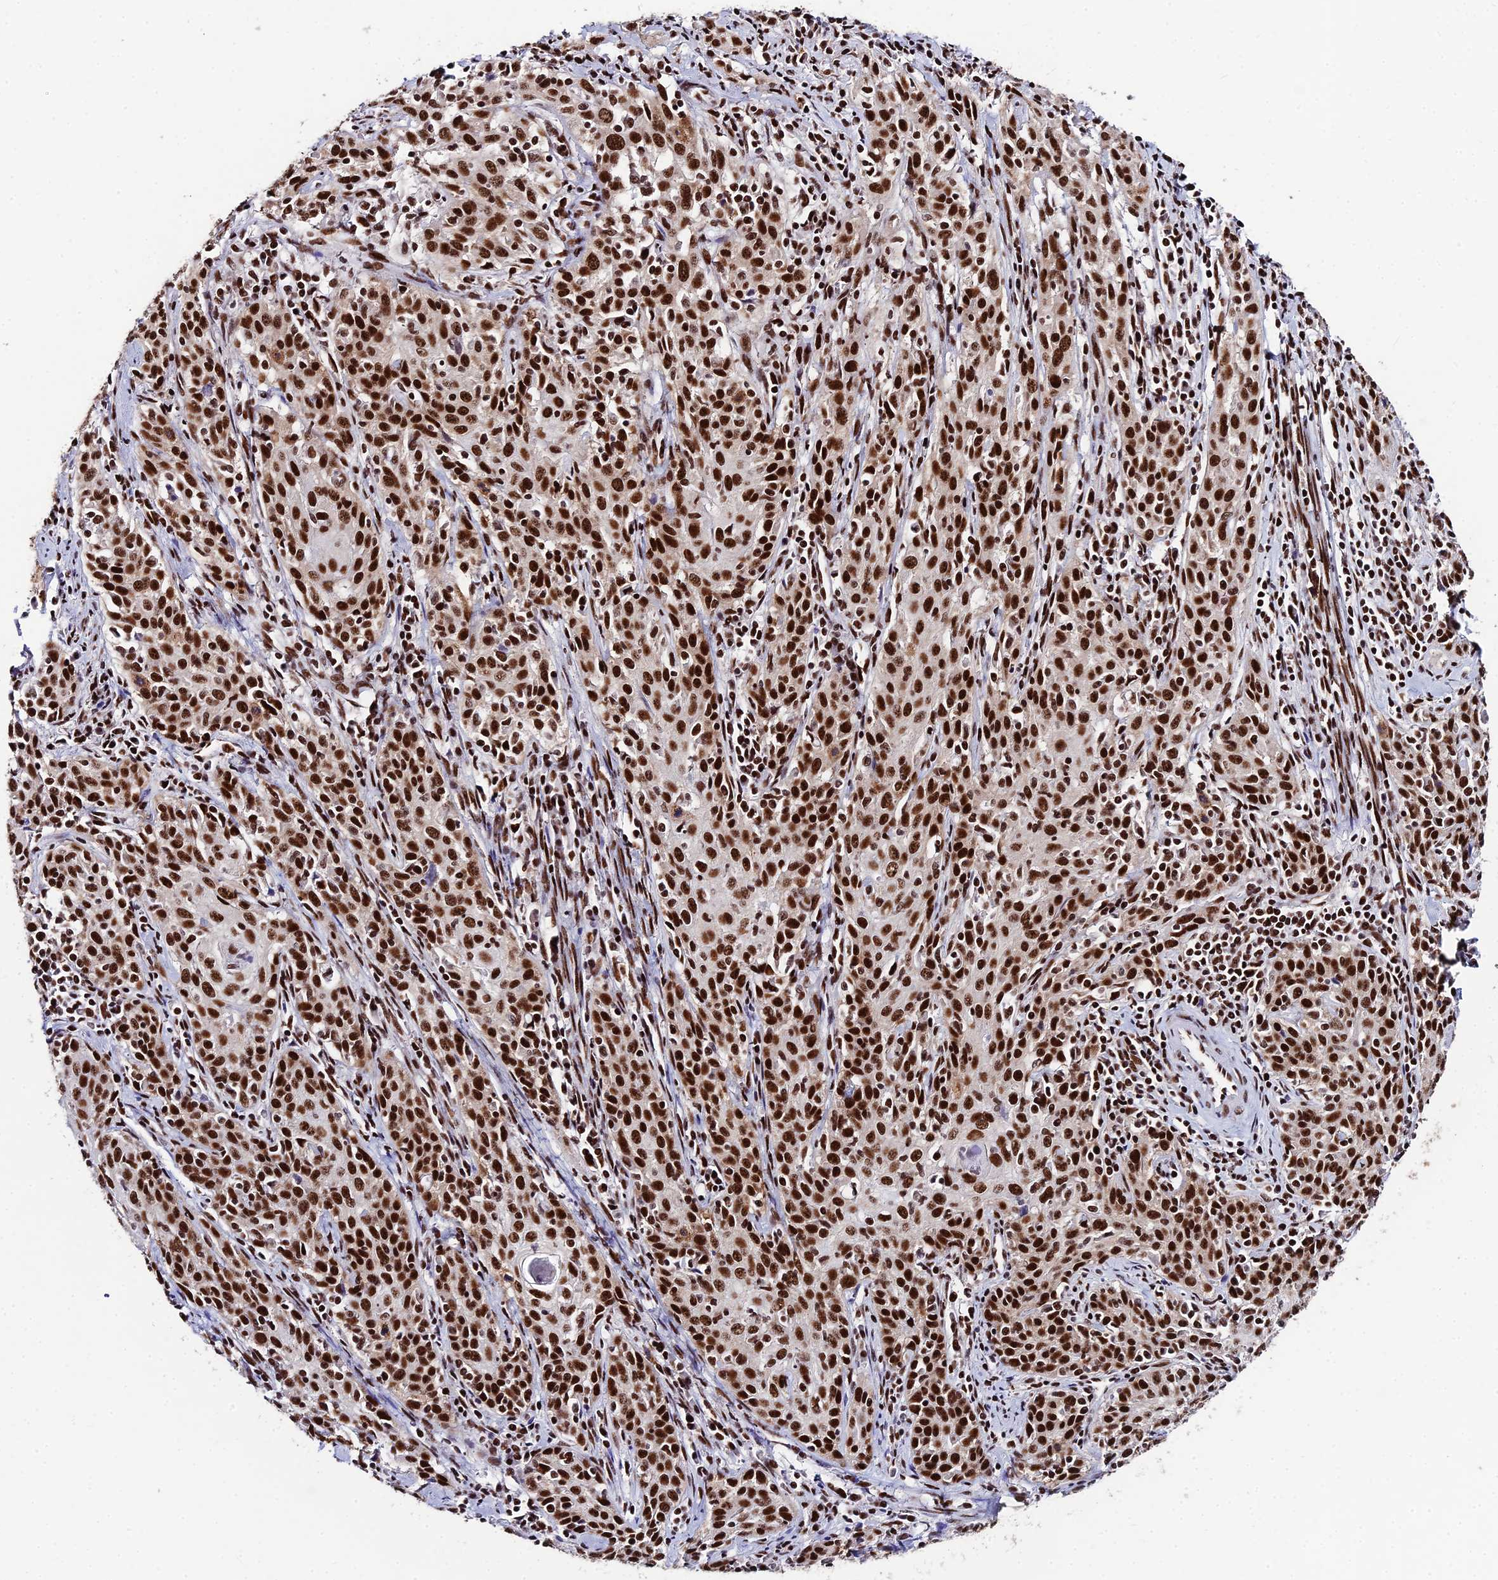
{"staining": {"intensity": "strong", "quantity": ">75%", "location": "nuclear"}, "tissue": "cervical cancer", "cell_type": "Tumor cells", "image_type": "cancer", "snomed": [{"axis": "morphology", "description": "Squamous cell carcinoma, NOS"}, {"axis": "topography", "description": "Cervix"}], "caption": "Protein expression by IHC reveals strong nuclear expression in approximately >75% of tumor cells in cervical cancer (squamous cell carcinoma). (Brightfield microscopy of DAB IHC at high magnification).", "gene": "HNRNPH1", "patient": {"sex": "female", "age": 57}}